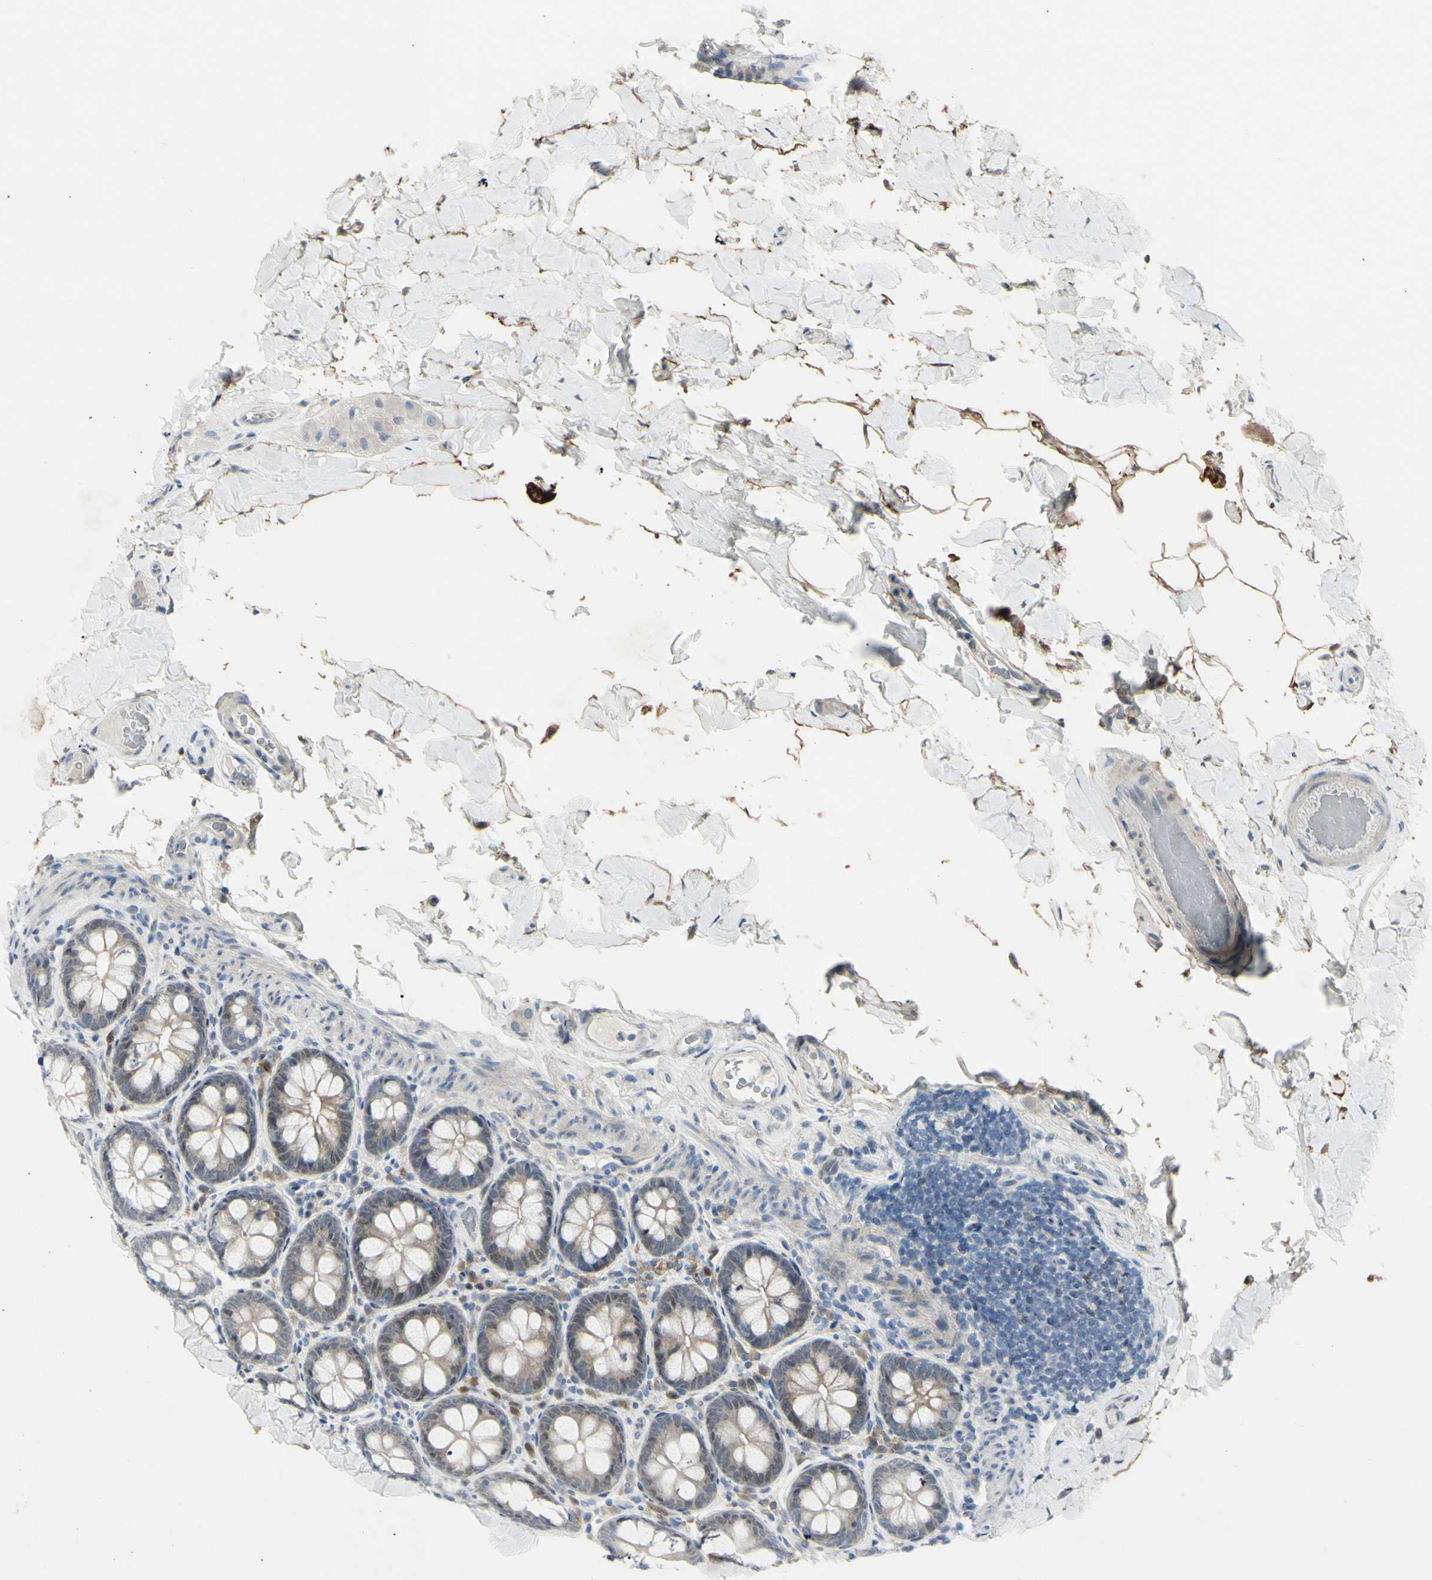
{"staining": {"intensity": "negative", "quantity": "none", "location": "none"}, "tissue": "colon", "cell_type": "Endothelial cells", "image_type": "normal", "snomed": [{"axis": "morphology", "description": "Normal tissue, NOS"}, {"axis": "topography", "description": "Colon"}], "caption": "Immunohistochemistry (IHC) photomicrograph of benign colon: colon stained with DAB (3,3'-diaminobenzidine) reveals no significant protein positivity in endothelial cells. Brightfield microscopy of immunohistochemistry stained with DAB (brown) and hematoxylin (blue), captured at high magnification.", "gene": "ETNK1", "patient": {"sex": "female", "age": 61}}